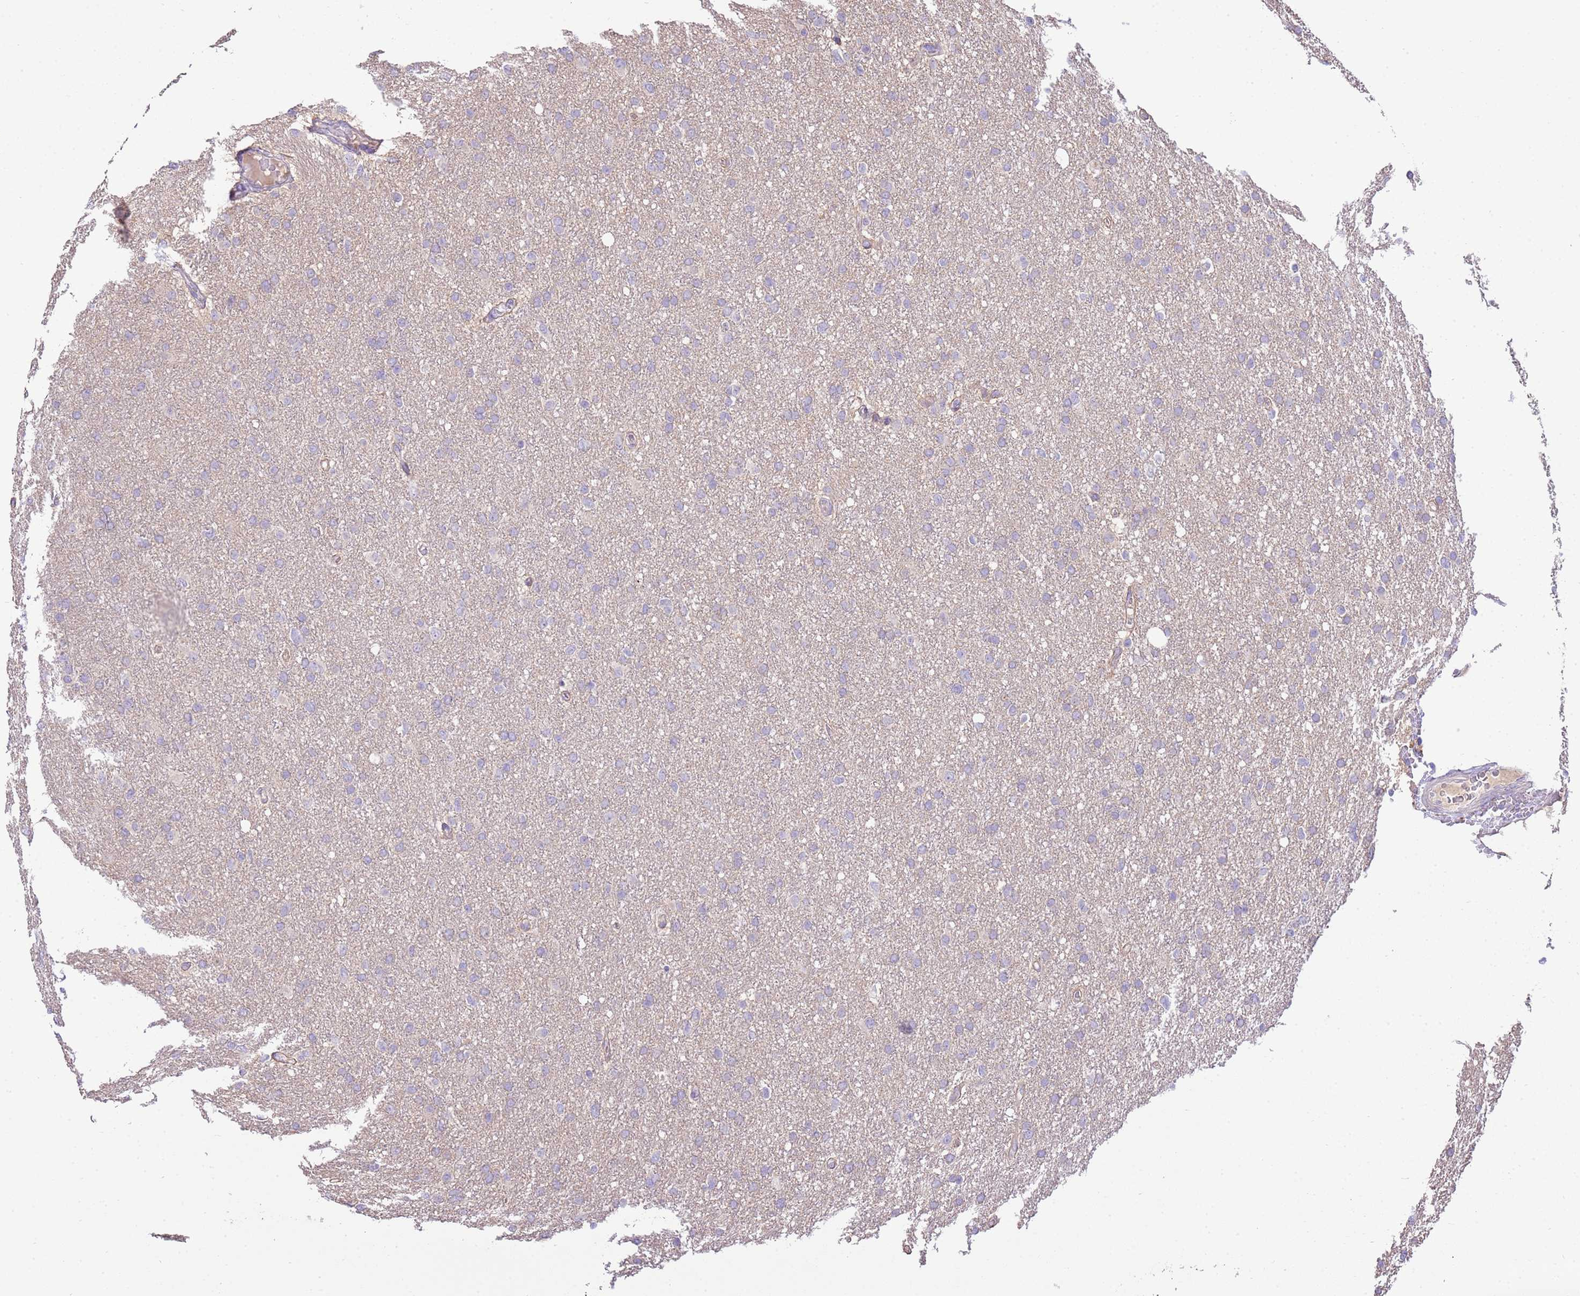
{"staining": {"intensity": "negative", "quantity": "none", "location": "none"}, "tissue": "glioma", "cell_type": "Tumor cells", "image_type": "cancer", "snomed": [{"axis": "morphology", "description": "Glioma, malignant, High grade"}, {"axis": "topography", "description": "Cerebral cortex"}], "caption": "IHC of glioma demonstrates no positivity in tumor cells.", "gene": "IL2RG", "patient": {"sex": "female", "age": 36}}